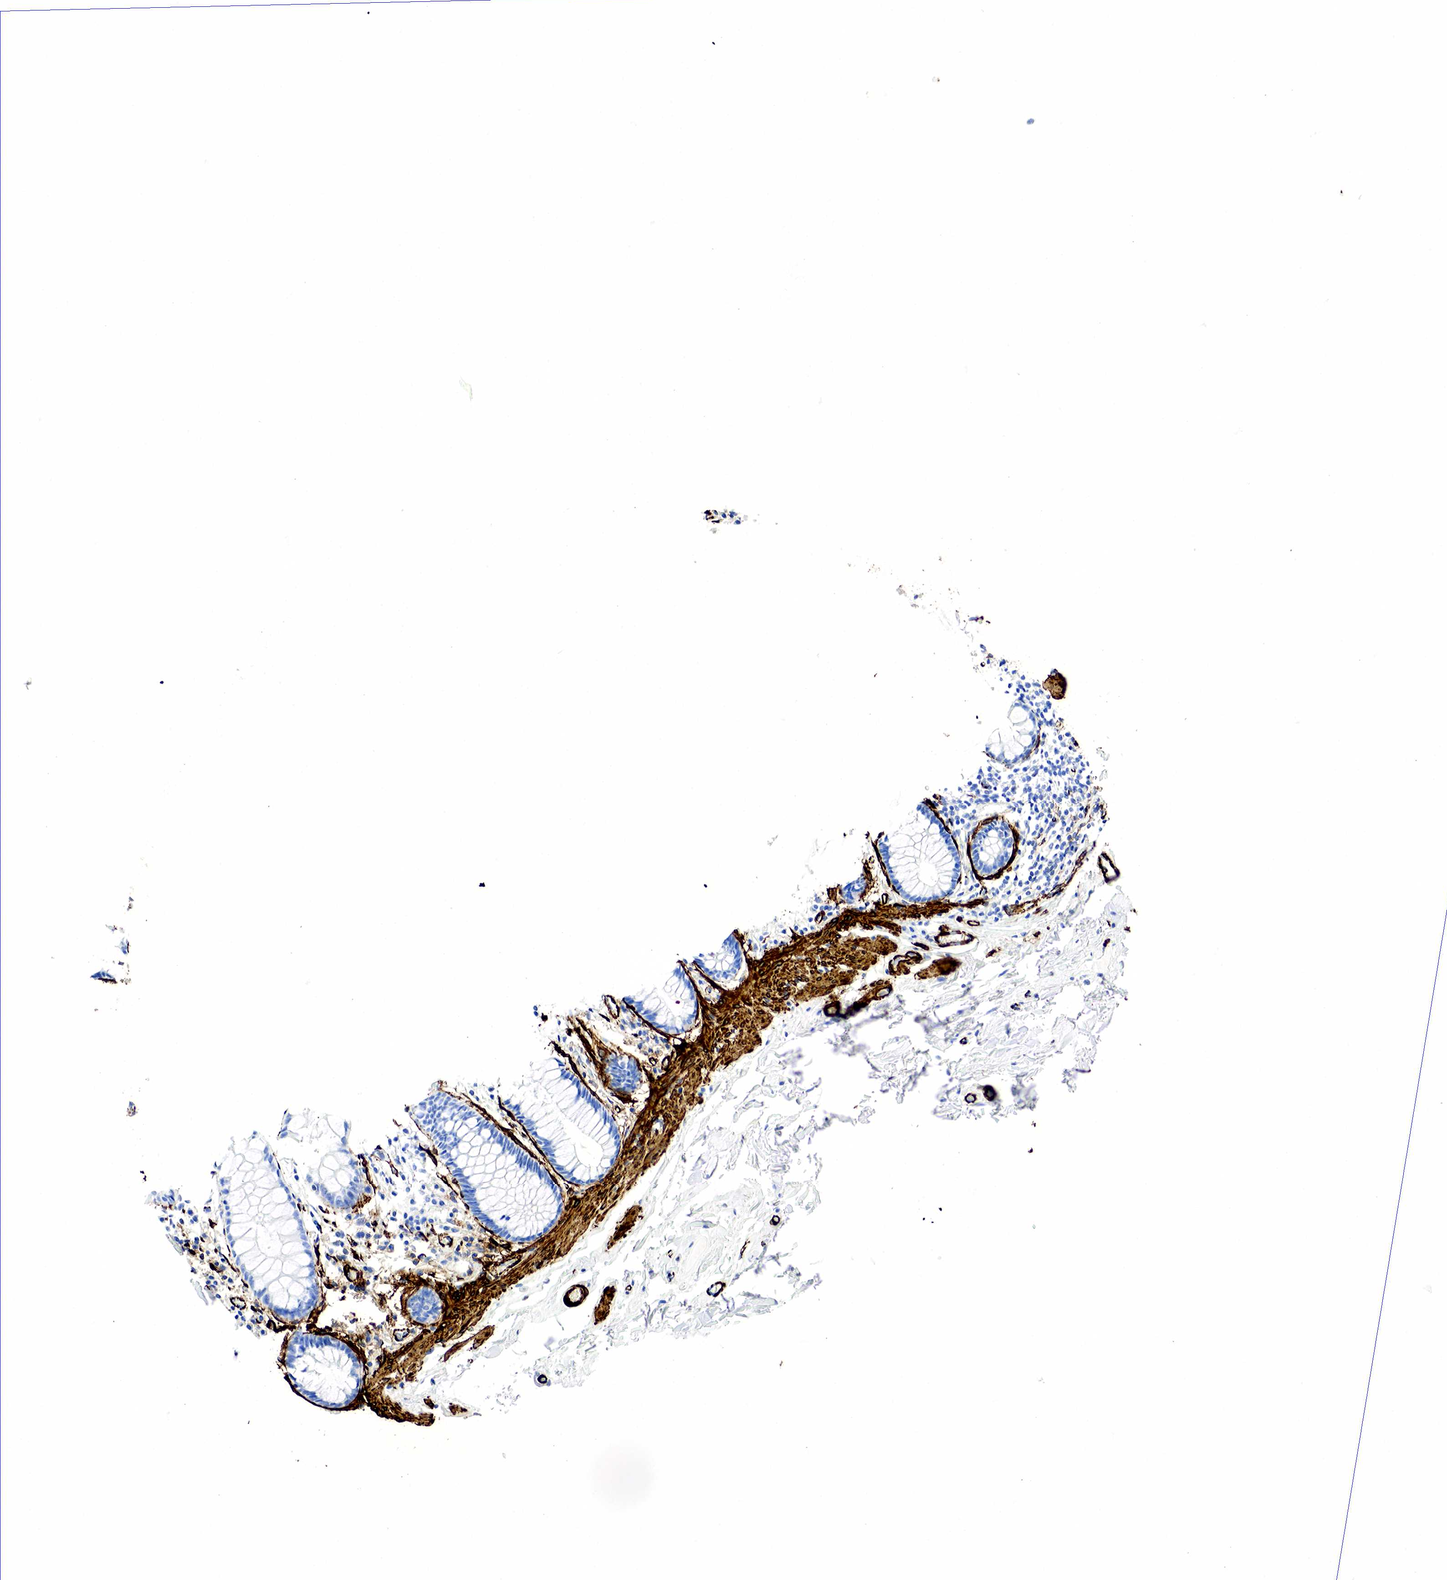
{"staining": {"intensity": "negative", "quantity": "none", "location": "none"}, "tissue": "rectum", "cell_type": "Glandular cells", "image_type": "normal", "snomed": [{"axis": "morphology", "description": "Normal tissue, NOS"}, {"axis": "topography", "description": "Rectum"}], "caption": "The photomicrograph displays no staining of glandular cells in unremarkable rectum. (Stains: DAB immunohistochemistry with hematoxylin counter stain, Microscopy: brightfield microscopy at high magnification).", "gene": "ACTA2", "patient": {"sex": "male", "age": 86}}